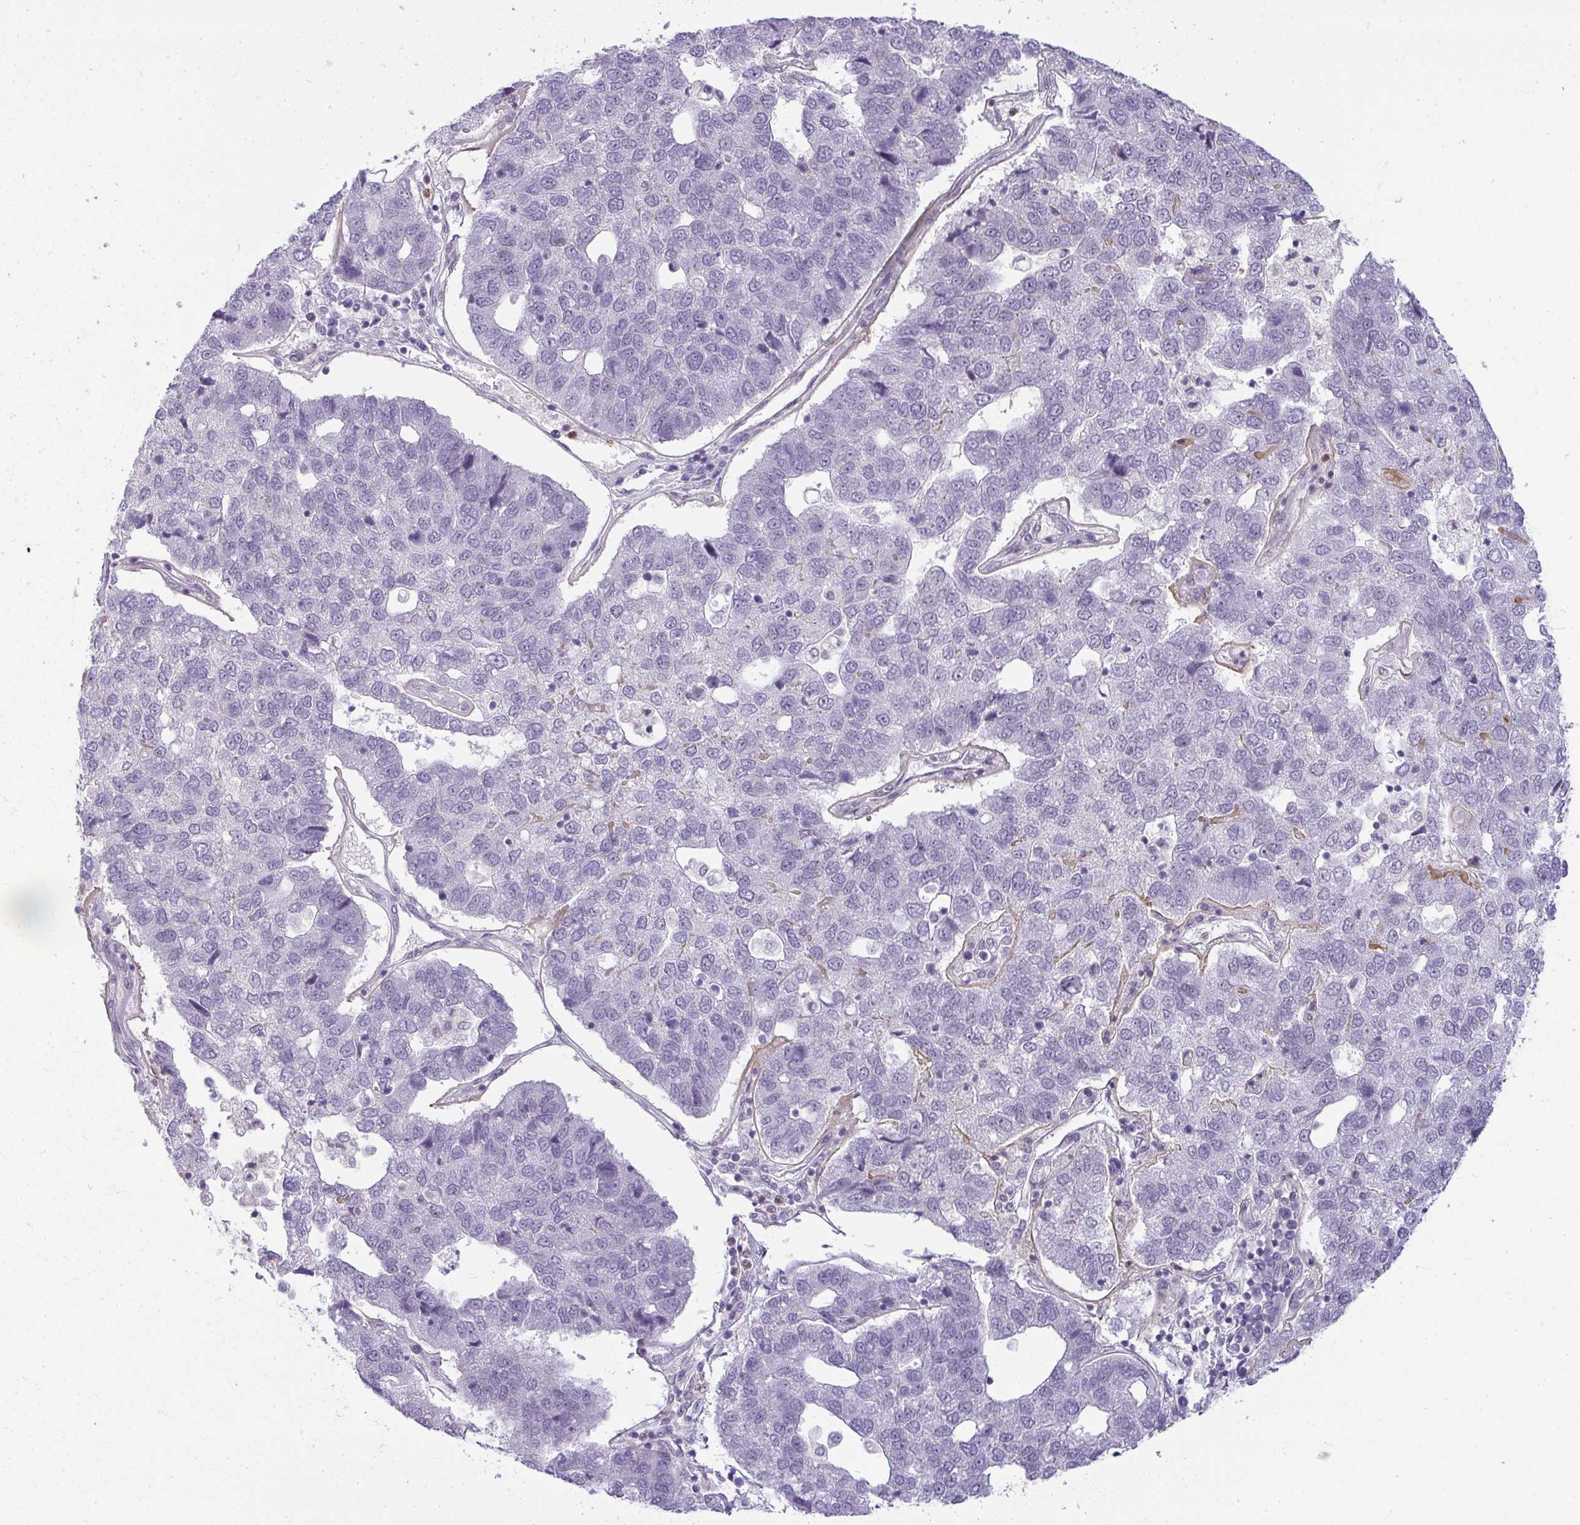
{"staining": {"intensity": "negative", "quantity": "none", "location": "none"}, "tissue": "pancreatic cancer", "cell_type": "Tumor cells", "image_type": "cancer", "snomed": [{"axis": "morphology", "description": "Adenocarcinoma, NOS"}, {"axis": "topography", "description": "Pancreas"}], "caption": "Pancreatic adenocarcinoma was stained to show a protein in brown. There is no significant positivity in tumor cells. (DAB immunohistochemistry, high magnification).", "gene": "DZIP1", "patient": {"sex": "female", "age": 61}}